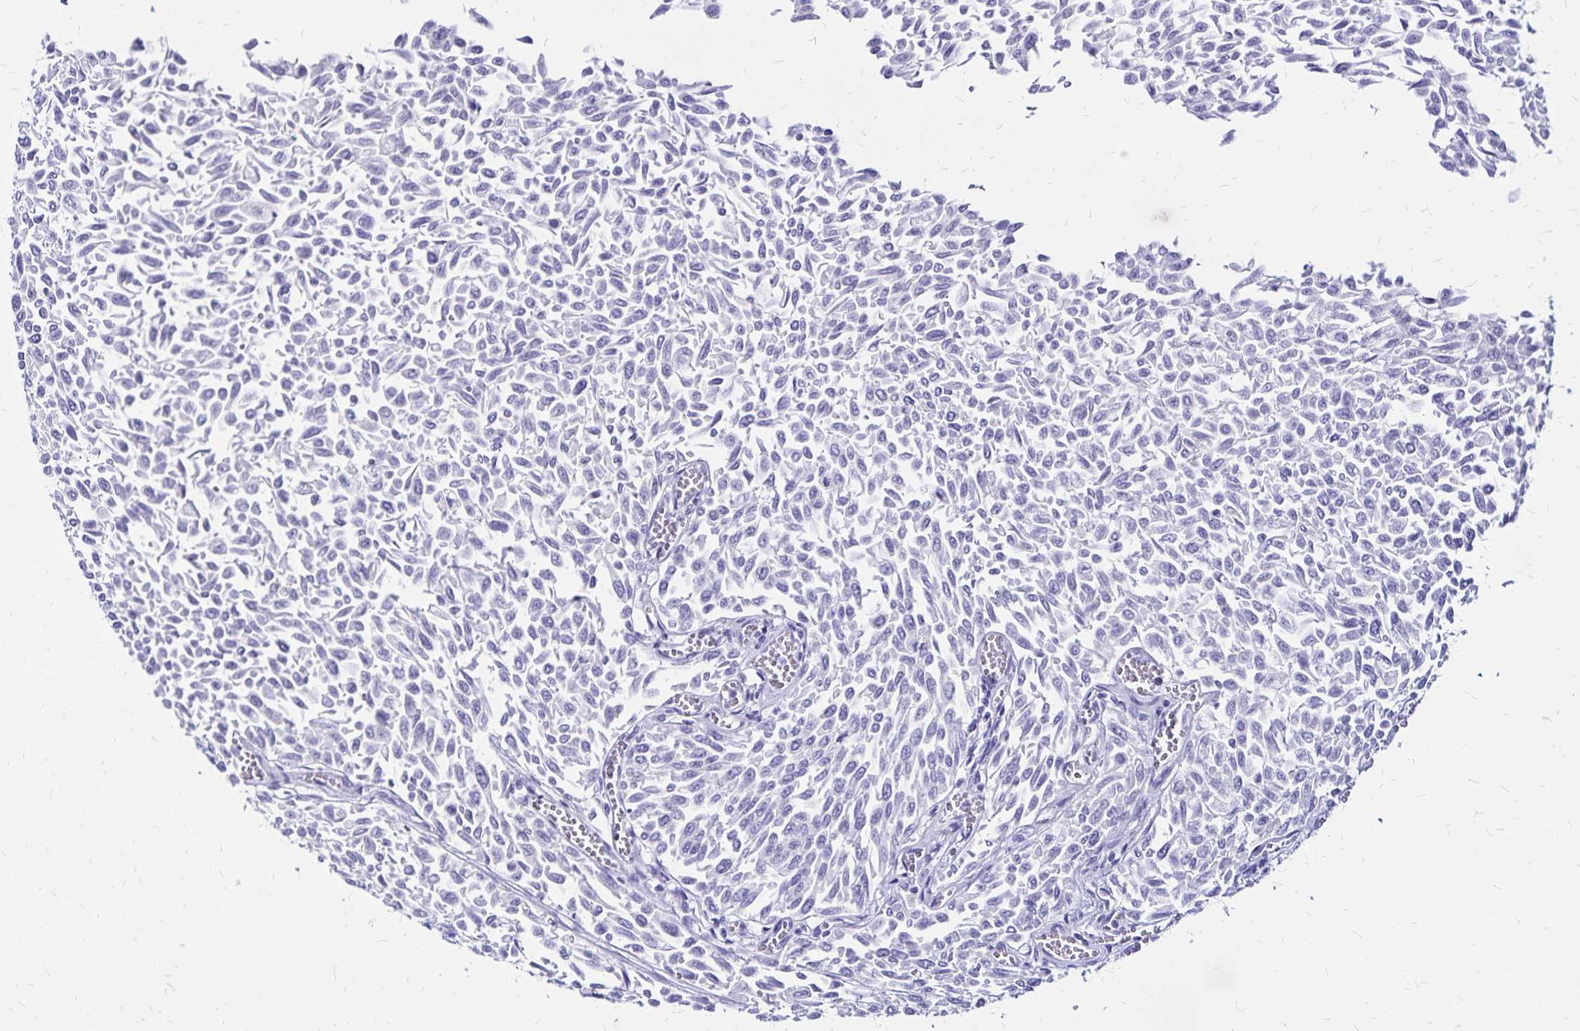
{"staining": {"intensity": "negative", "quantity": "none", "location": "none"}, "tissue": "urothelial cancer", "cell_type": "Tumor cells", "image_type": "cancer", "snomed": [{"axis": "morphology", "description": "Urothelial carcinoma, NOS"}, {"axis": "topography", "description": "Urinary bladder"}], "caption": "Immunohistochemistry (IHC) photomicrograph of neoplastic tissue: human urothelial cancer stained with DAB shows no significant protein expression in tumor cells.", "gene": "LIN28B", "patient": {"sex": "male", "age": 59}}